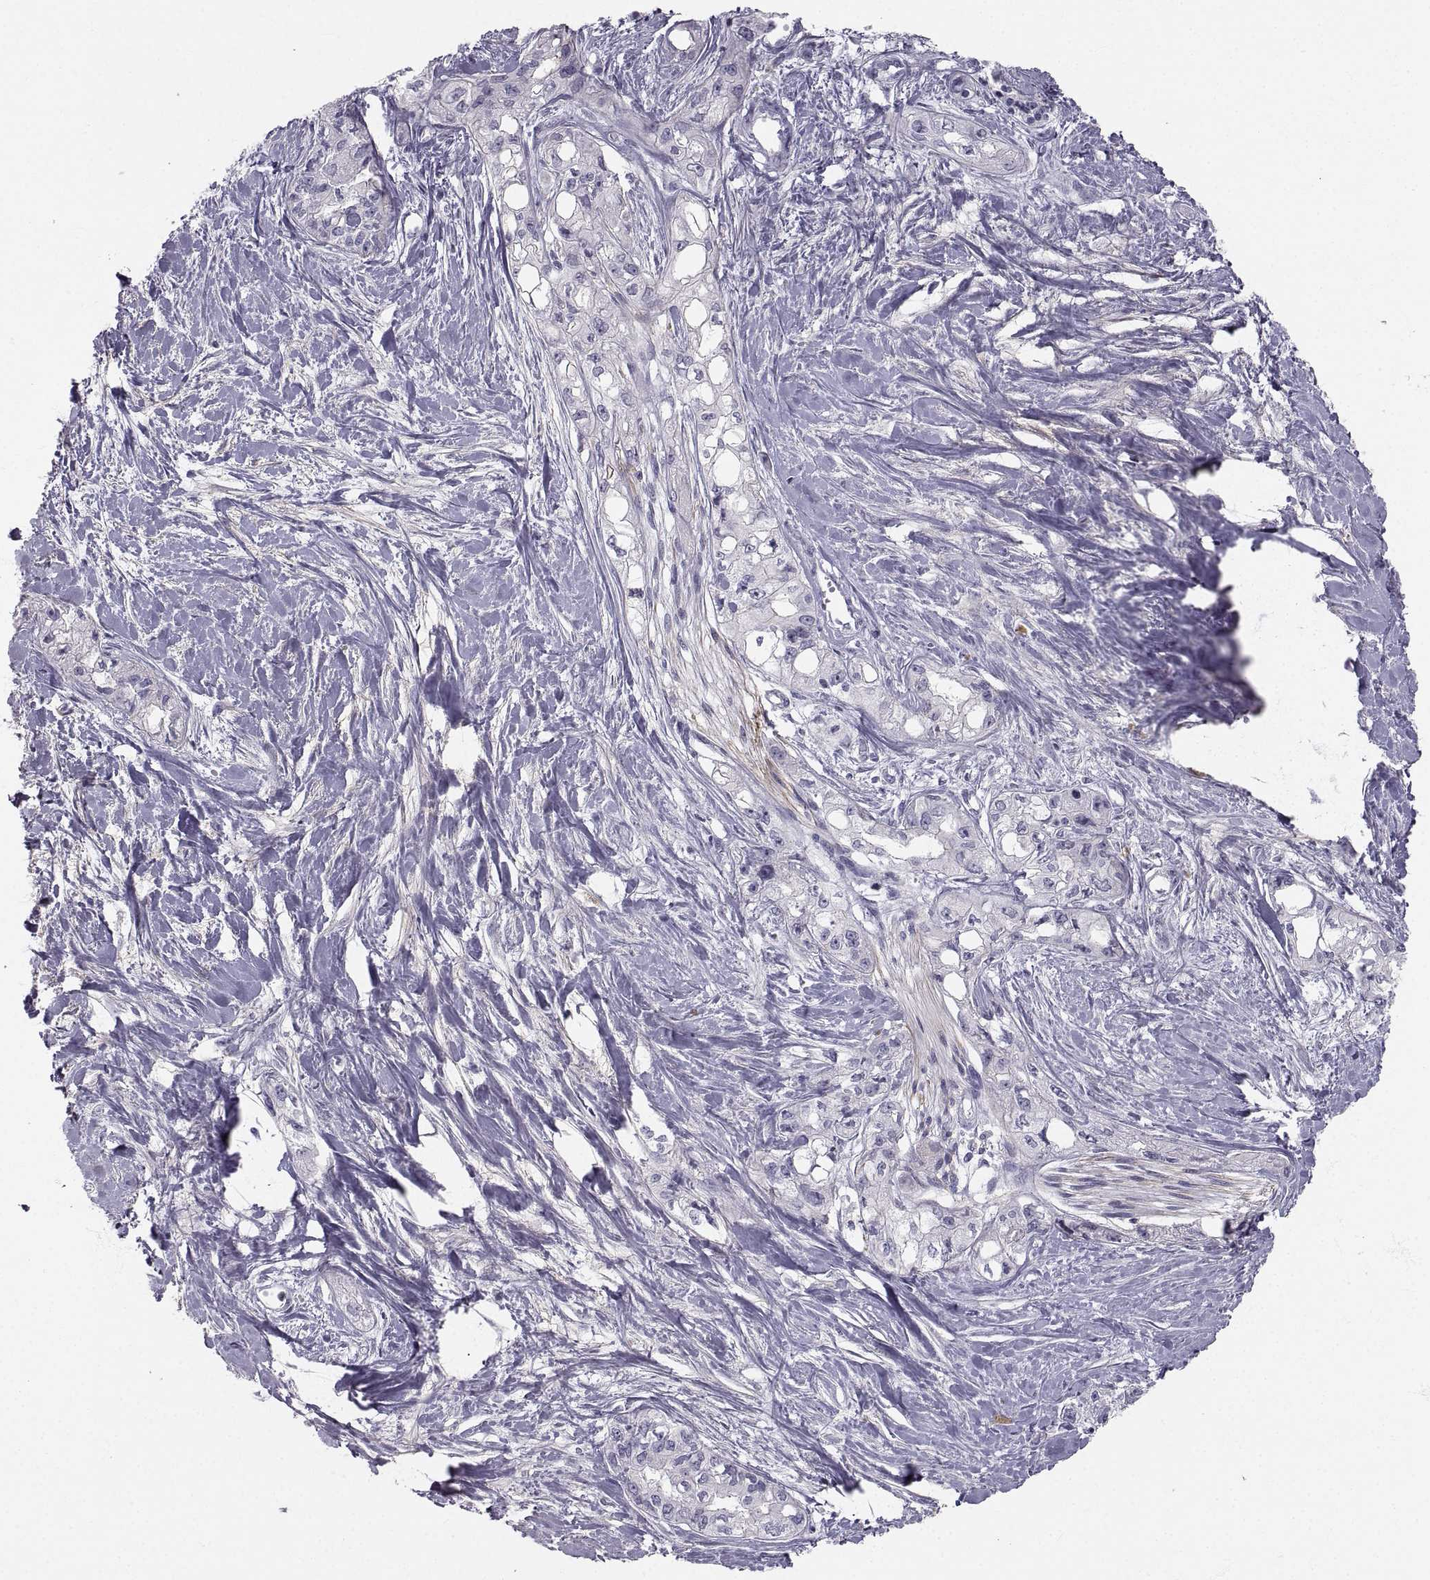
{"staining": {"intensity": "negative", "quantity": "none", "location": "none"}, "tissue": "pancreatic cancer", "cell_type": "Tumor cells", "image_type": "cancer", "snomed": [{"axis": "morphology", "description": "Adenocarcinoma, NOS"}, {"axis": "topography", "description": "Pancreas"}], "caption": "Pancreatic cancer stained for a protein using immunohistochemistry displays no positivity tumor cells.", "gene": "ZNF185", "patient": {"sex": "female", "age": 50}}